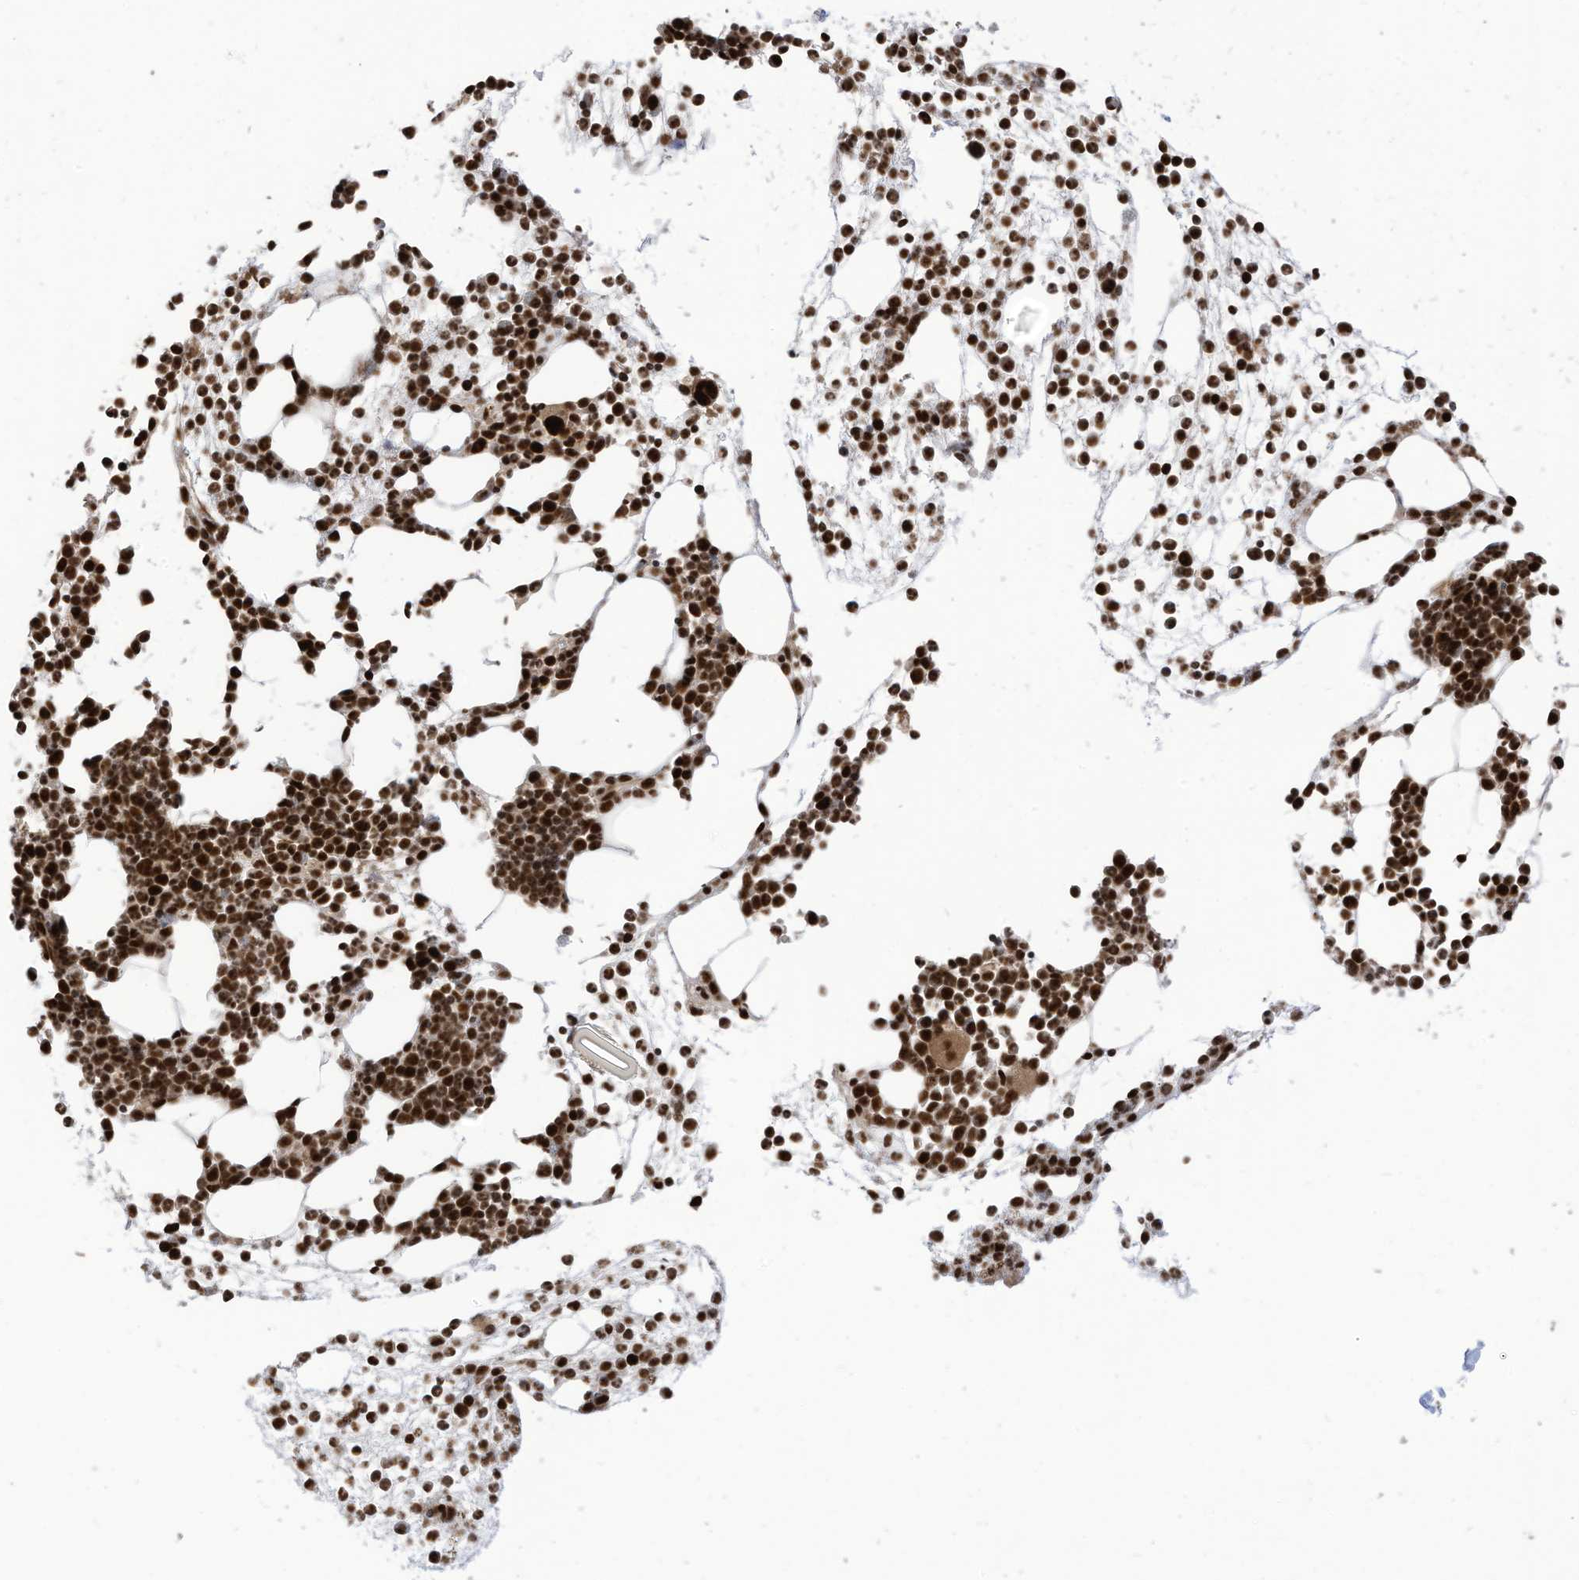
{"staining": {"intensity": "strong", "quantity": ">75%", "location": "nuclear"}, "tissue": "bone marrow", "cell_type": "Hematopoietic cells", "image_type": "normal", "snomed": [{"axis": "morphology", "description": "Normal tissue, NOS"}, {"axis": "topography", "description": "Bone marrow"}], "caption": "The immunohistochemical stain labels strong nuclear positivity in hematopoietic cells of normal bone marrow. (Stains: DAB (3,3'-diaminobenzidine) in brown, nuclei in blue, Microscopy: brightfield microscopy at high magnification).", "gene": "SF3A3", "patient": {"sex": "male", "age": 54}}